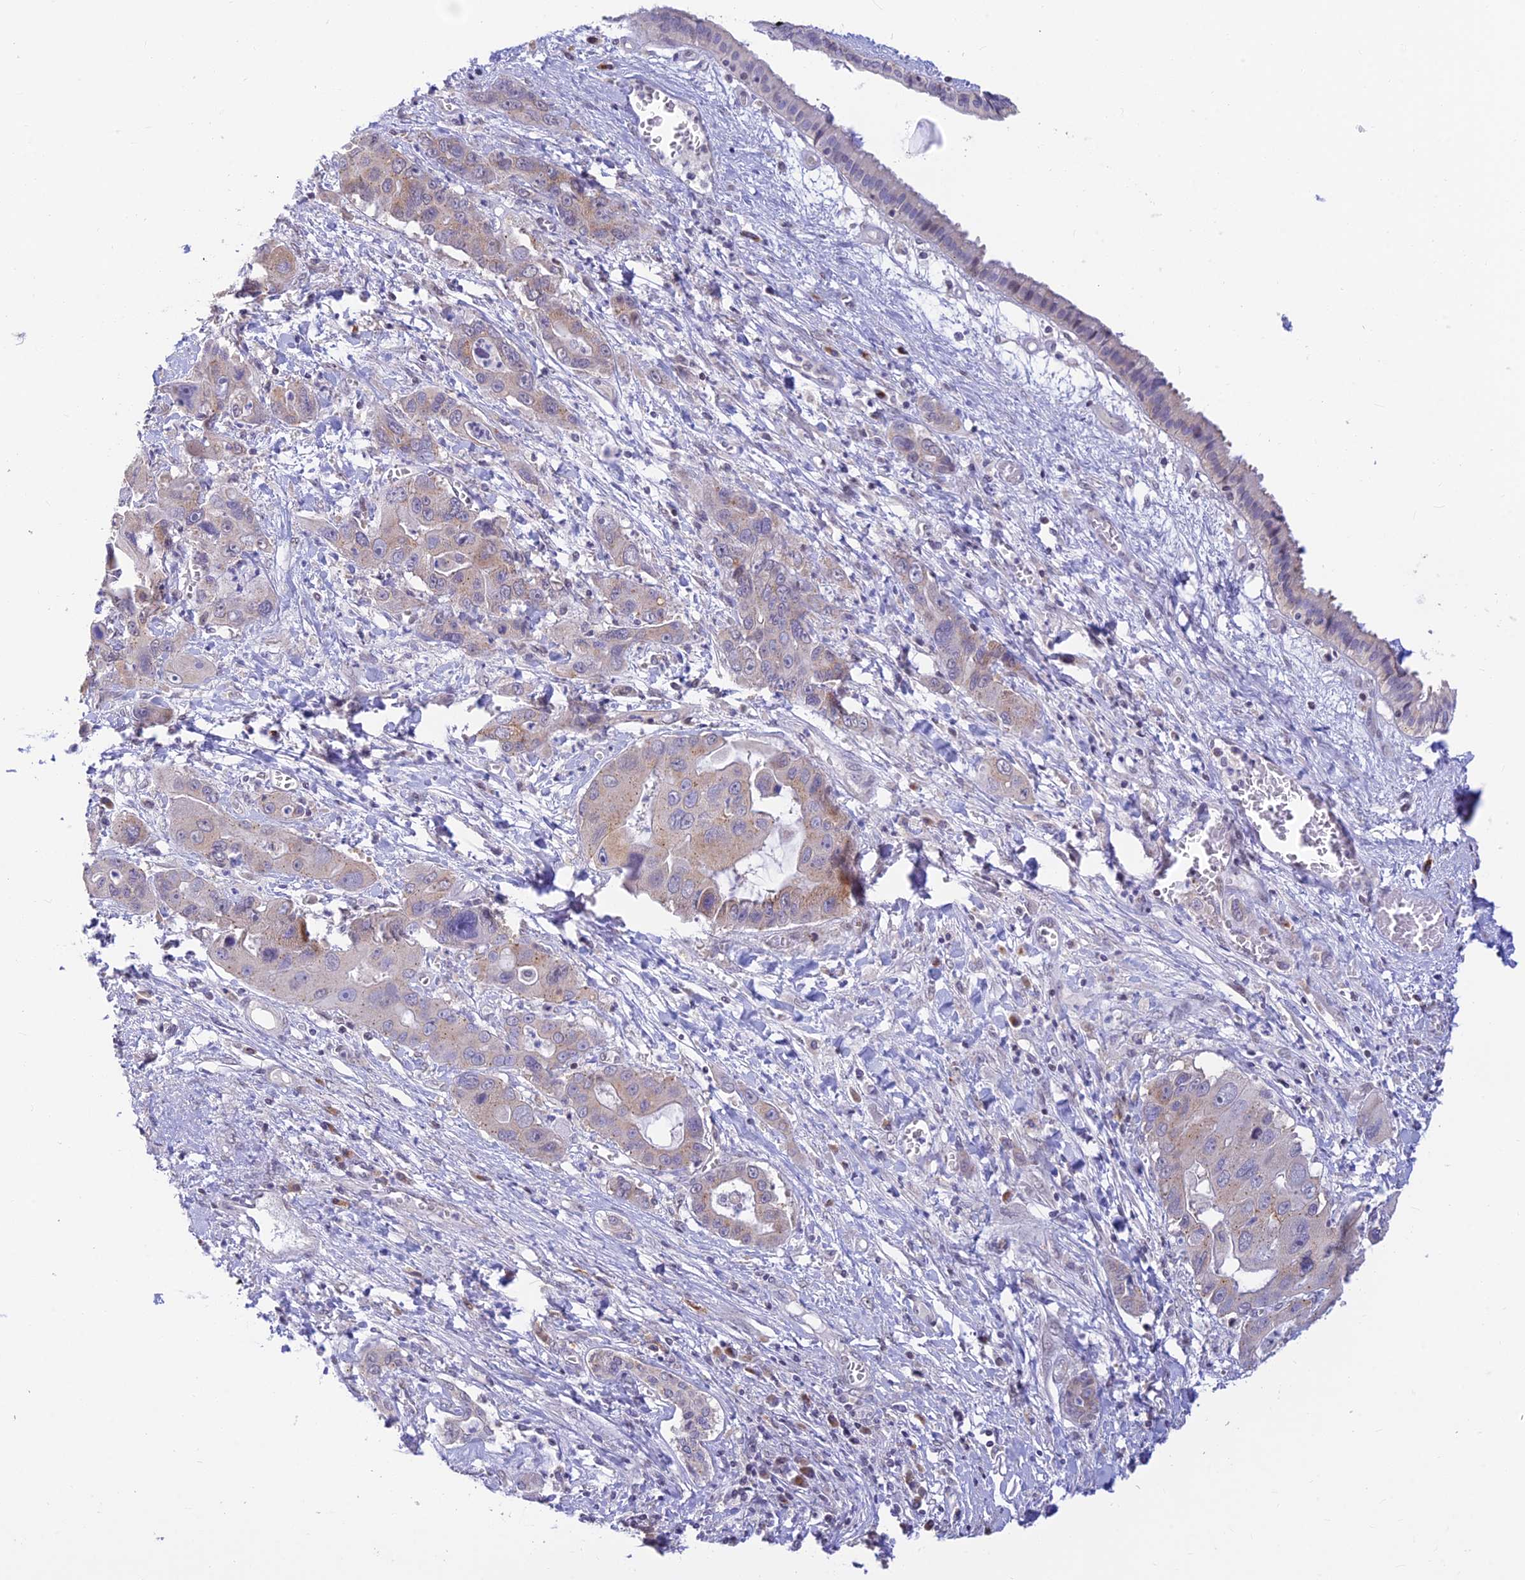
{"staining": {"intensity": "weak", "quantity": "<25%", "location": "cytoplasmic/membranous"}, "tissue": "liver cancer", "cell_type": "Tumor cells", "image_type": "cancer", "snomed": [{"axis": "morphology", "description": "Cholangiocarcinoma"}, {"axis": "topography", "description": "Liver"}], "caption": "This is an IHC histopathology image of human cholangiocarcinoma (liver). There is no positivity in tumor cells.", "gene": "INKA1", "patient": {"sex": "male", "age": 67}}